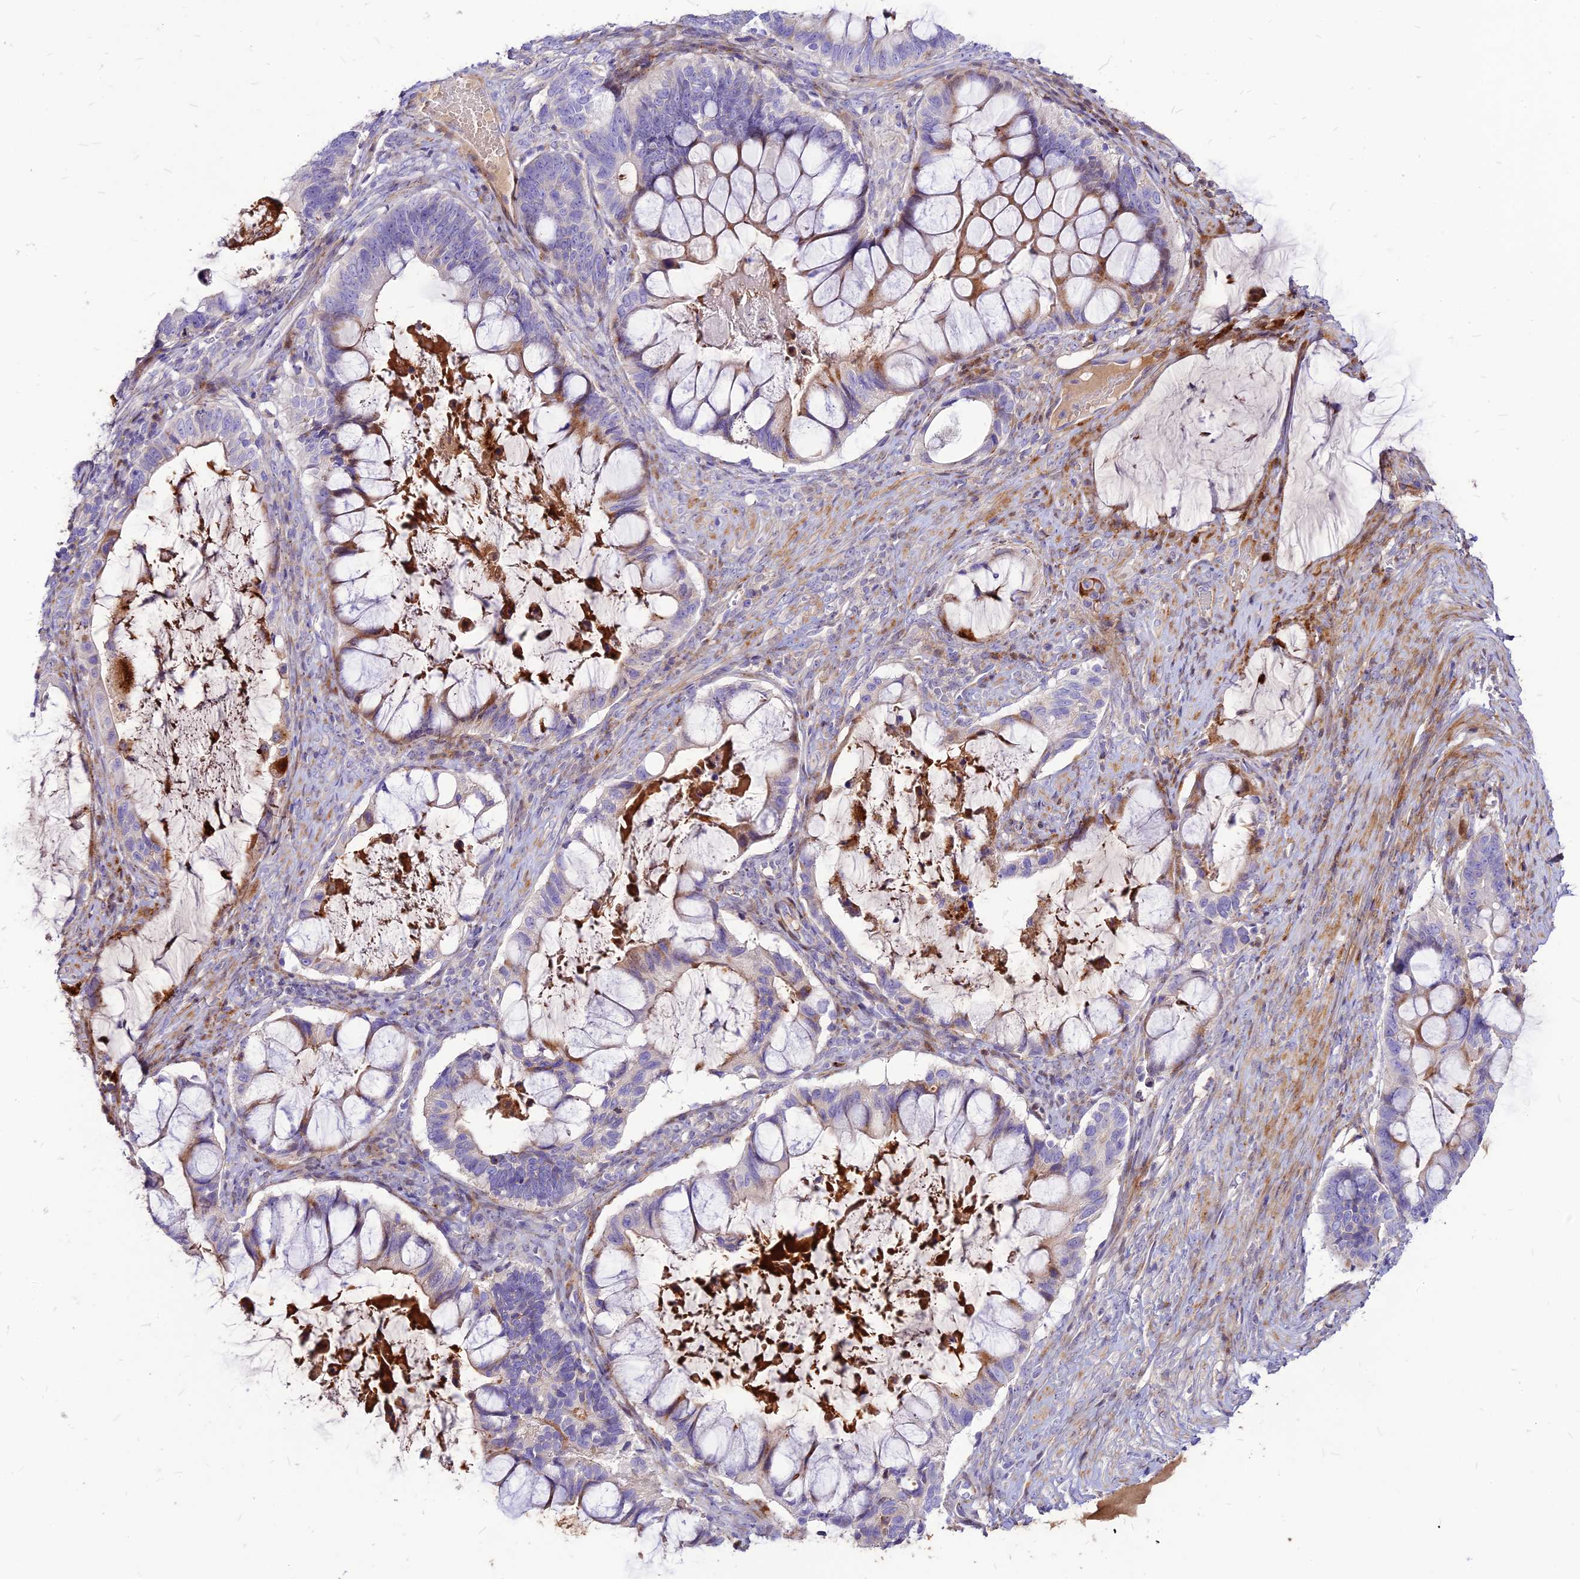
{"staining": {"intensity": "moderate", "quantity": "<25%", "location": "cytoplasmic/membranous"}, "tissue": "ovarian cancer", "cell_type": "Tumor cells", "image_type": "cancer", "snomed": [{"axis": "morphology", "description": "Cystadenocarcinoma, mucinous, NOS"}, {"axis": "topography", "description": "Ovary"}], "caption": "Brown immunohistochemical staining in human ovarian mucinous cystadenocarcinoma shows moderate cytoplasmic/membranous positivity in about <25% of tumor cells.", "gene": "RIMOC1", "patient": {"sex": "female", "age": 61}}